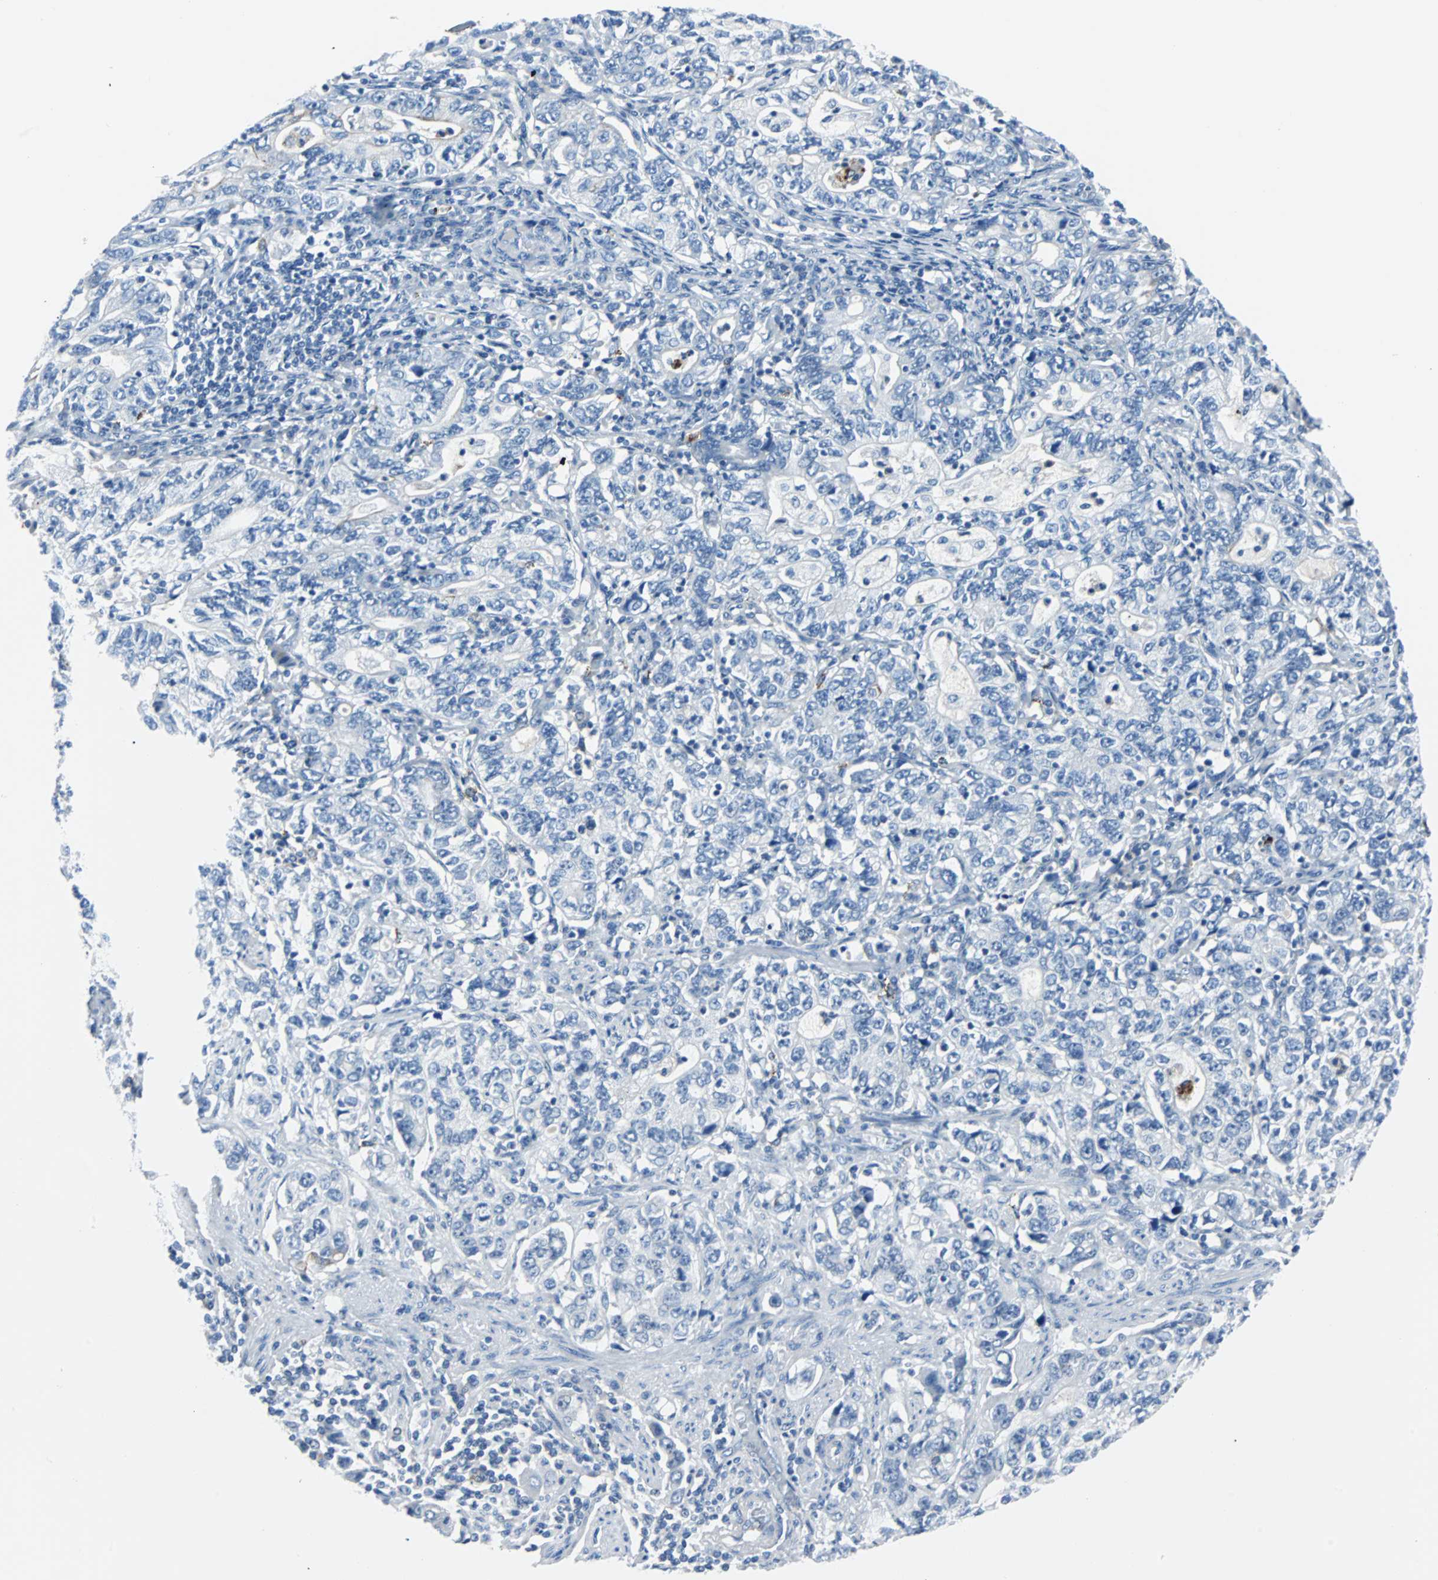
{"staining": {"intensity": "negative", "quantity": "none", "location": "none"}, "tissue": "stomach cancer", "cell_type": "Tumor cells", "image_type": "cancer", "snomed": [{"axis": "morphology", "description": "Adenocarcinoma, NOS"}, {"axis": "topography", "description": "Stomach, lower"}], "caption": "Stomach cancer (adenocarcinoma) was stained to show a protein in brown. There is no significant positivity in tumor cells.", "gene": "RASA1", "patient": {"sex": "female", "age": 72}}